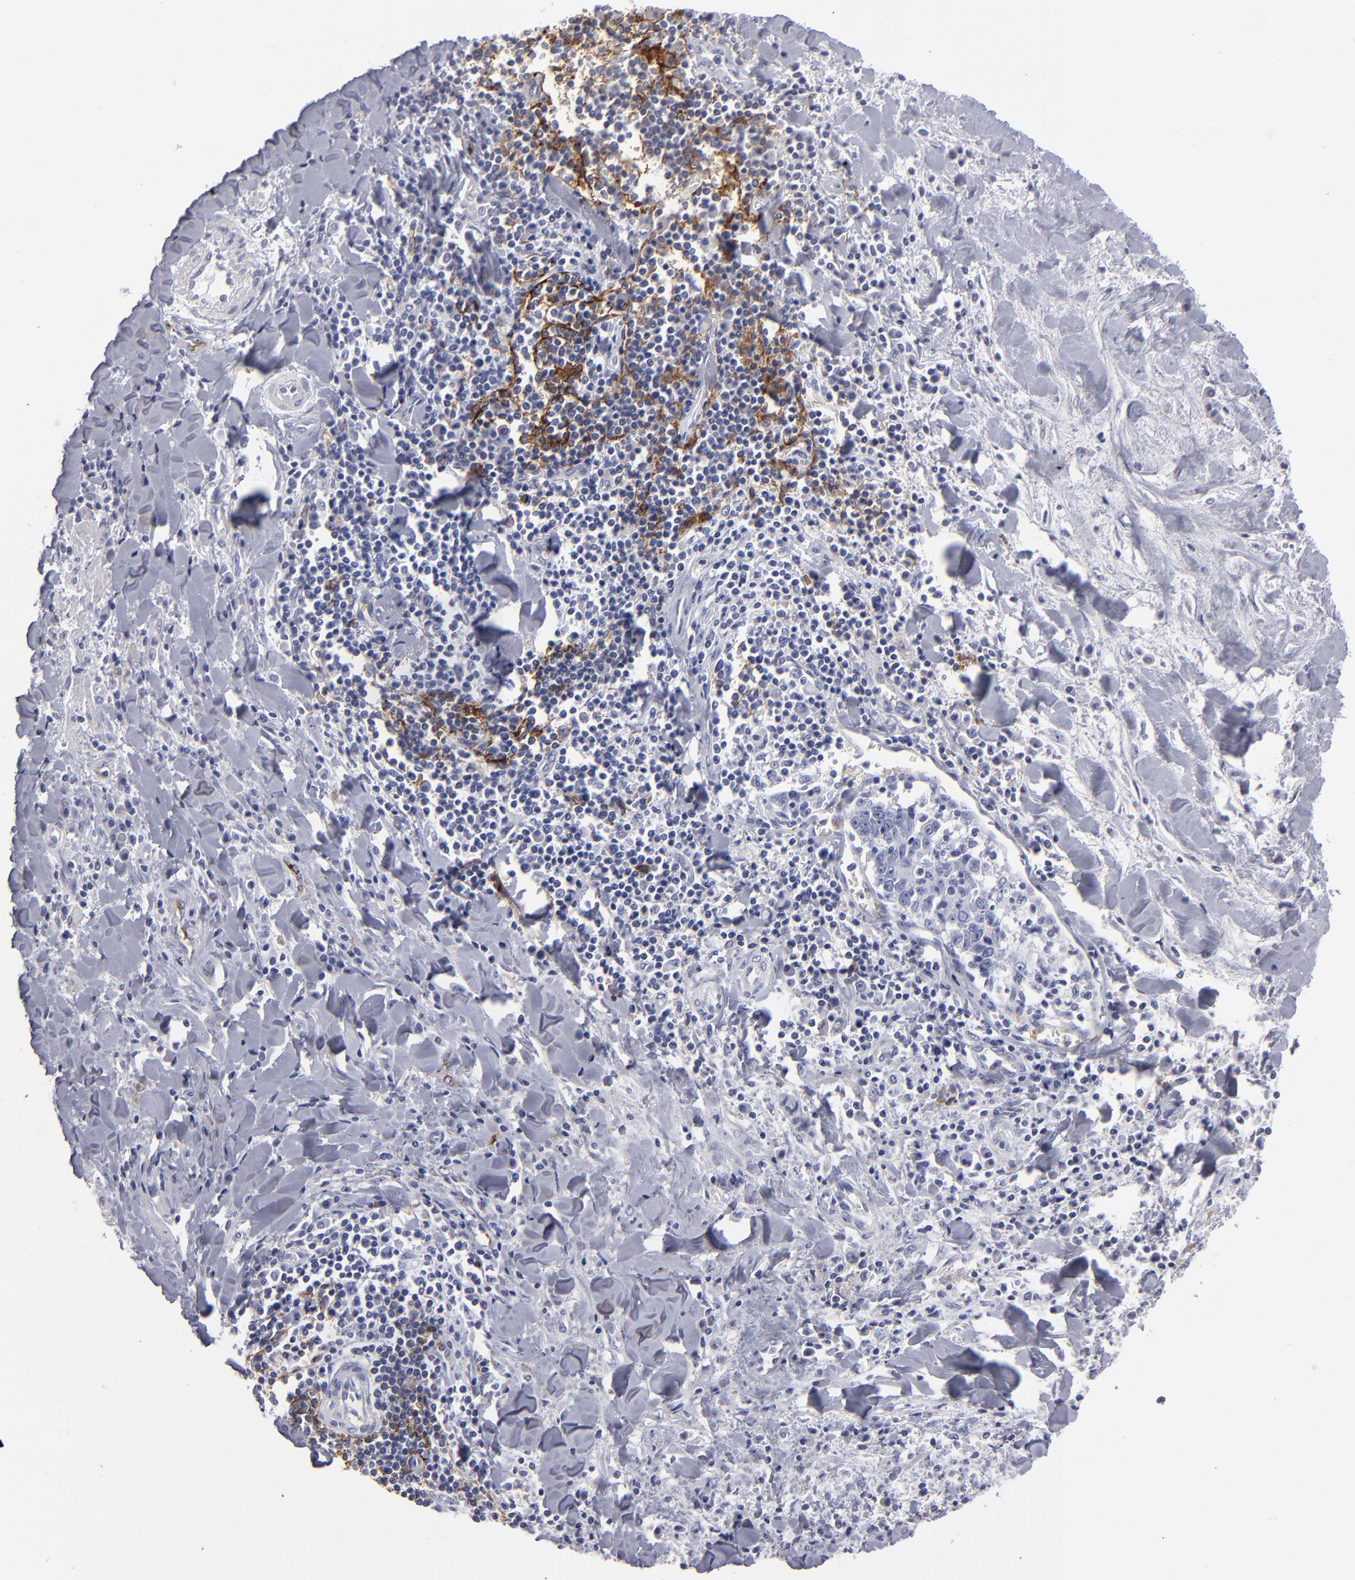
{"staining": {"intensity": "negative", "quantity": "none", "location": "none"}, "tissue": "liver cancer", "cell_type": "Tumor cells", "image_type": "cancer", "snomed": [{"axis": "morphology", "description": "Cholangiocarcinoma"}, {"axis": "topography", "description": "Liver"}], "caption": "Cholangiocarcinoma (liver) stained for a protein using IHC reveals no positivity tumor cells.", "gene": "CADM3", "patient": {"sex": "male", "age": 57}}